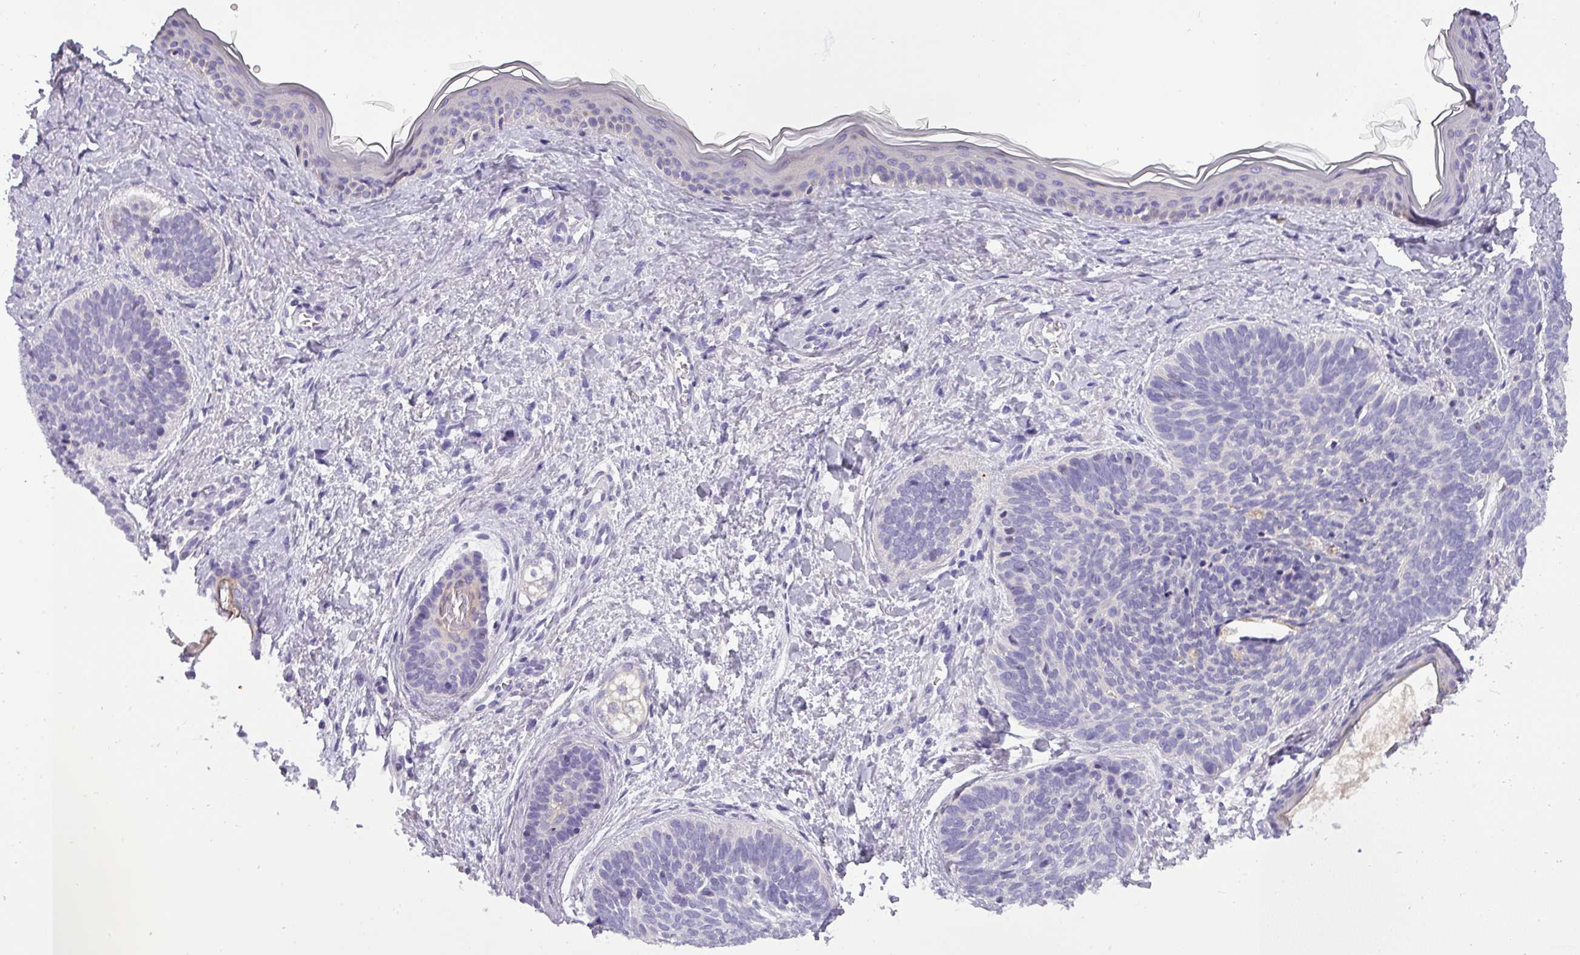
{"staining": {"intensity": "negative", "quantity": "none", "location": "none"}, "tissue": "skin cancer", "cell_type": "Tumor cells", "image_type": "cancer", "snomed": [{"axis": "morphology", "description": "Basal cell carcinoma"}, {"axis": "topography", "description": "Skin"}], "caption": "The histopathology image exhibits no staining of tumor cells in skin cancer. The staining was performed using DAB to visualize the protein expression in brown, while the nuclei were stained in blue with hematoxylin (Magnification: 20x).", "gene": "ATP6V1D", "patient": {"sex": "female", "age": 81}}